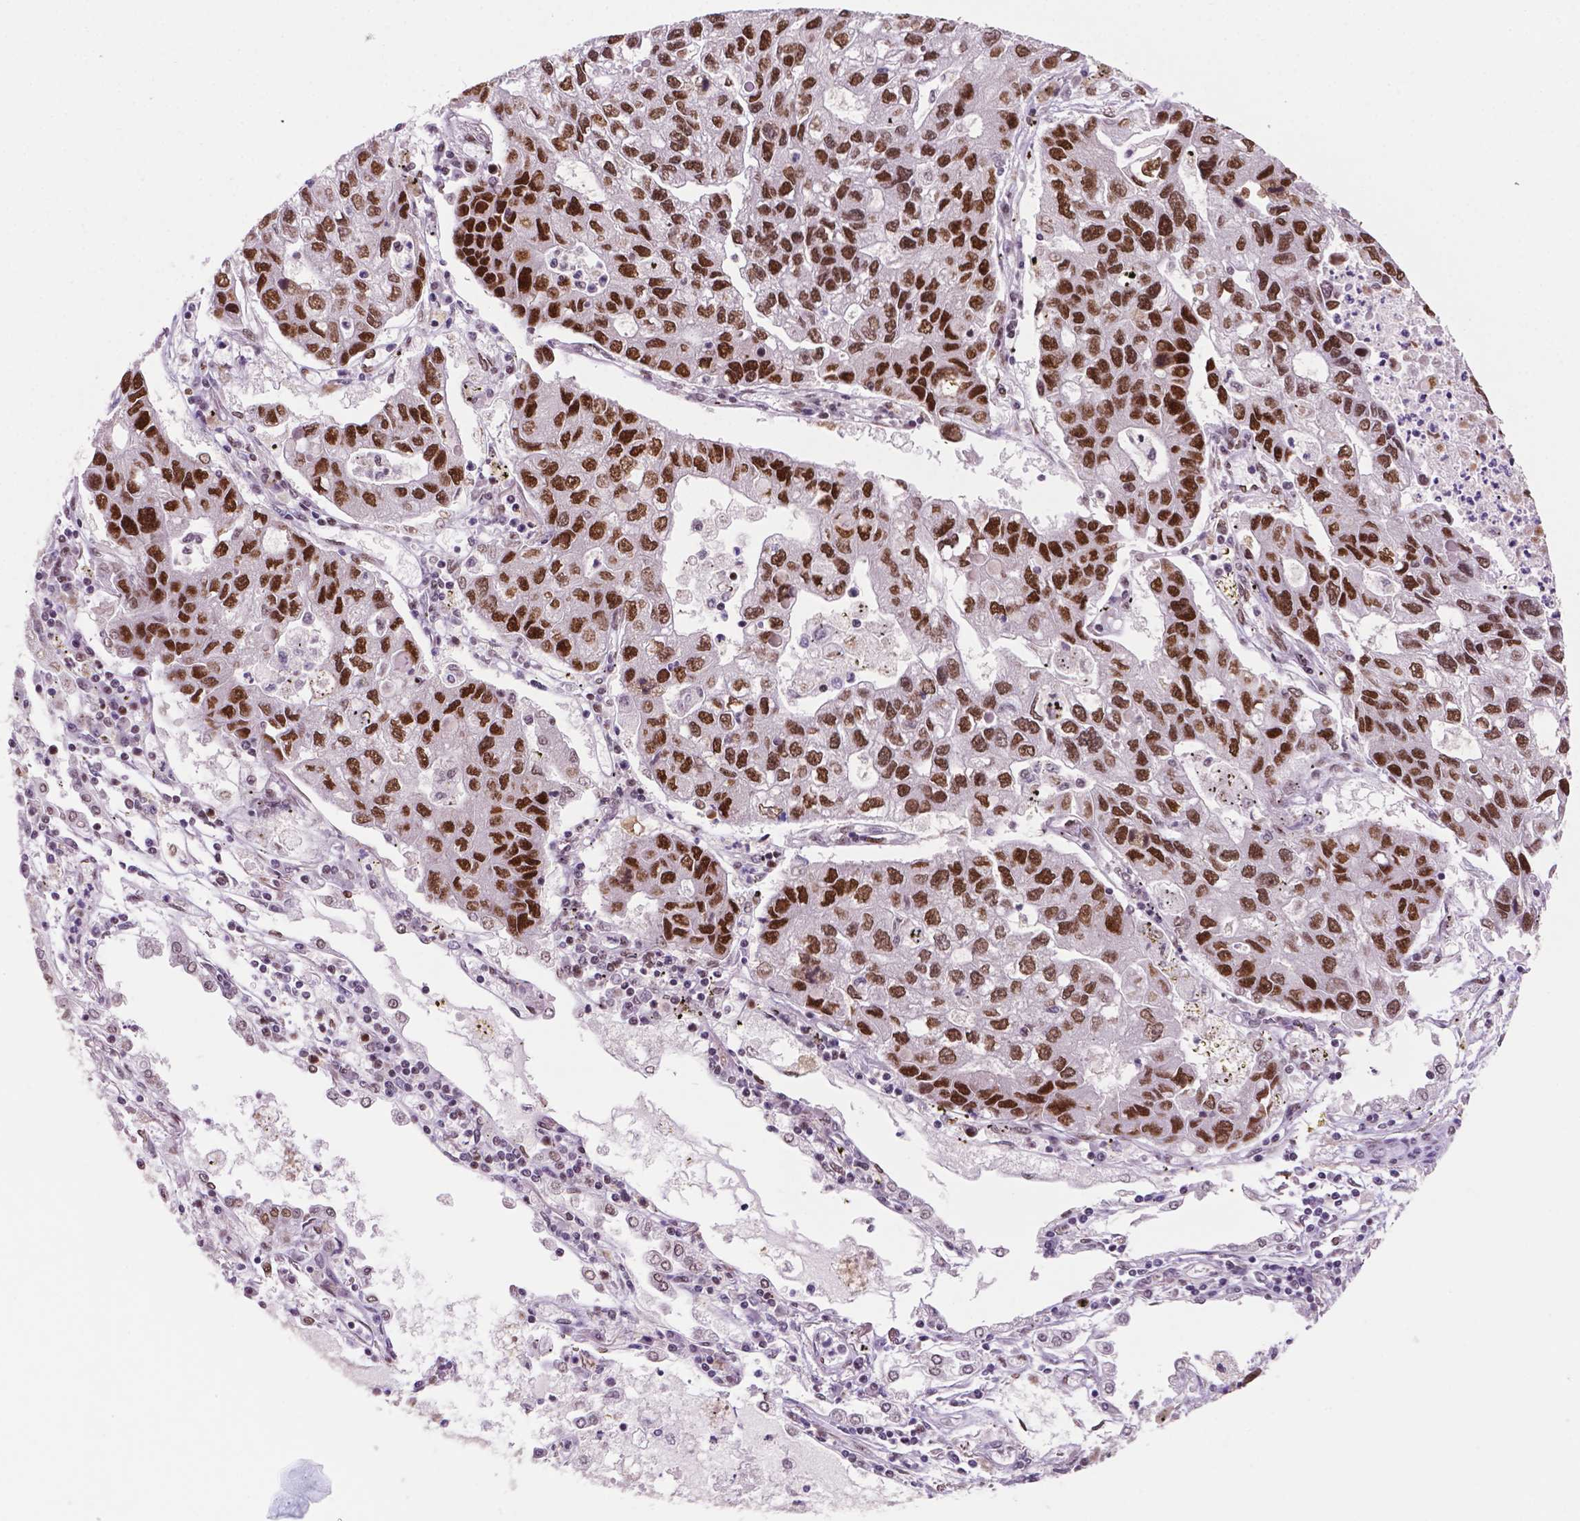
{"staining": {"intensity": "moderate", "quantity": "25%-75%", "location": "nuclear"}, "tissue": "lung cancer", "cell_type": "Tumor cells", "image_type": "cancer", "snomed": [{"axis": "morphology", "description": "Adenocarcinoma, NOS"}, {"axis": "topography", "description": "Bronchus"}, {"axis": "topography", "description": "Lung"}], "caption": "About 25%-75% of tumor cells in lung cancer show moderate nuclear protein expression as visualized by brown immunohistochemical staining.", "gene": "MLH1", "patient": {"sex": "female", "age": 51}}